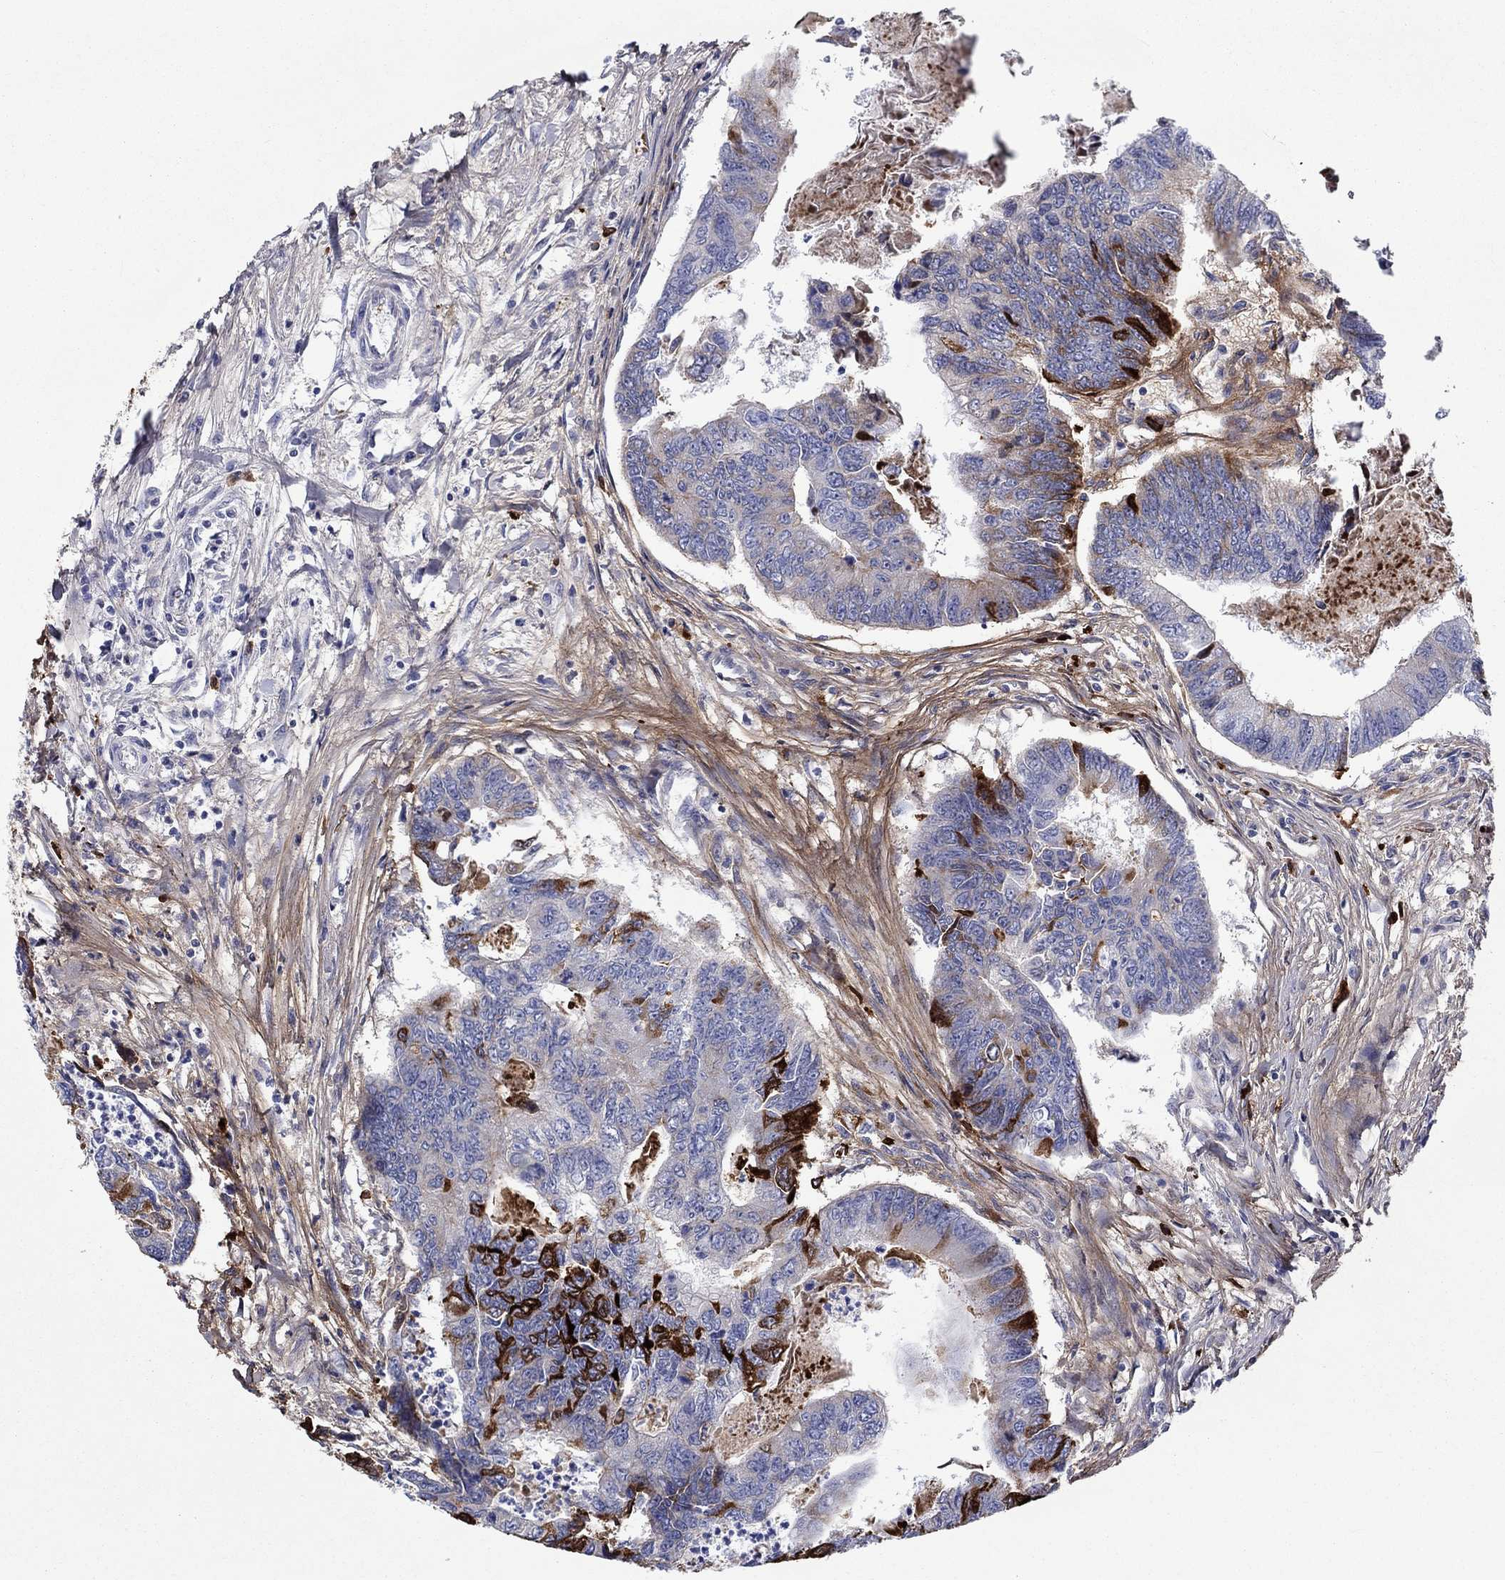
{"staining": {"intensity": "strong", "quantity": "25%-75%", "location": "cytoplasmic/membranous"}, "tissue": "colorectal cancer", "cell_type": "Tumor cells", "image_type": "cancer", "snomed": [{"axis": "morphology", "description": "Adenocarcinoma, NOS"}, {"axis": "topography", "description": "Colon"}], "caption": "This is a histology image of immunohistochemistry (IHC) staining of colorectal cancer, which shows strong staining in the cytoplasmic/membranous of tumor cells.", "gene": "TGFBI", "patient": {"sex": "female", "age": 65}}